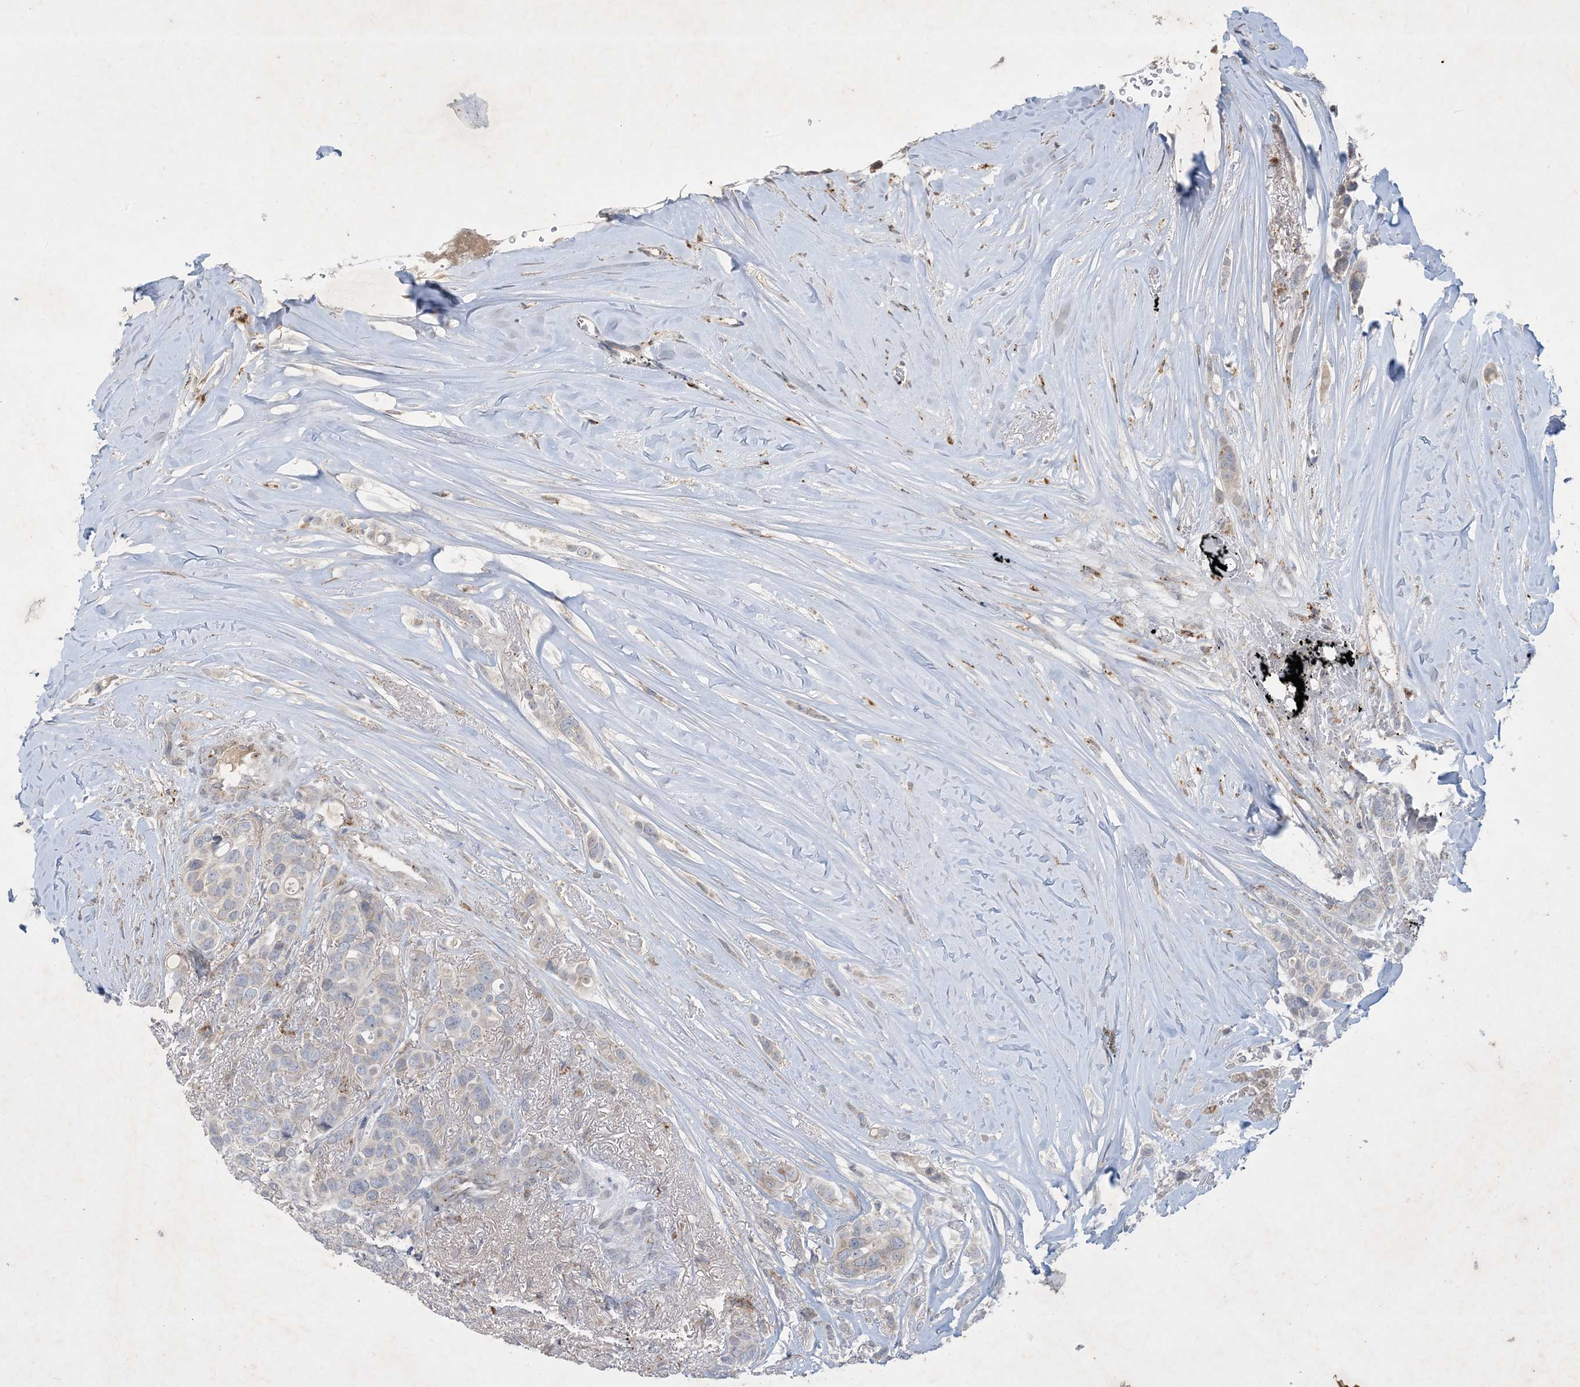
{"staining": {"intensity": "weak", "quantity": "<25%", "location": "cytoplasmic/membranous"}, "tissue": "breast cancer", "cell_type": "Tumor cells", "image_type": "cancer", "snomed": [{"axis": "morphology", "description": "Lobular carcinoma"}, {"axis": "topography", "description": "Breast"}], "caption": "Tumor cells show no significant positivity in breast lobular carcinoma. (Stains: DAB (3,3'-diaminobenzidine) immunohistochemistry (IHC) with hematoxylin counter stain, Microscopy: brightfield microscopy at high magnification).", "gene": "MRPS18A", "patient": {"sex": "female", "age": 51}}